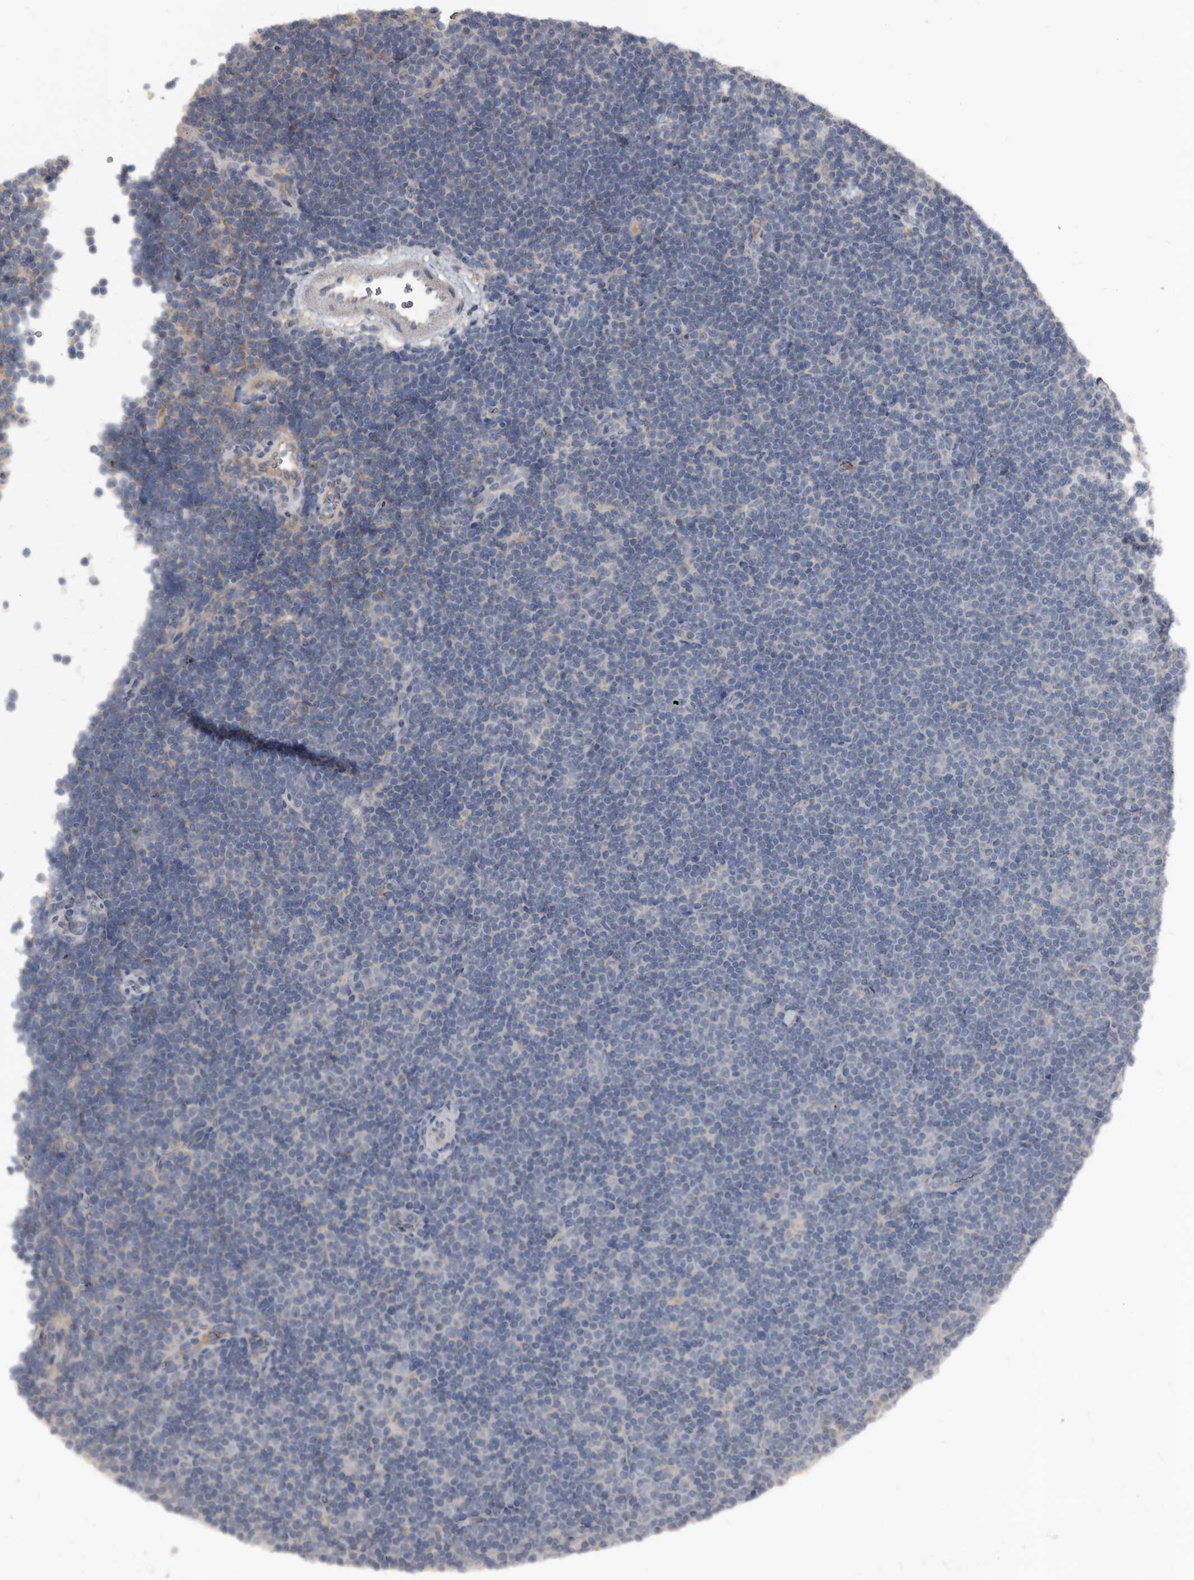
{"staining": {"intensity": "negative", "quantity": "none", "location": "none"}, "tissue": "lymphoma", "cell_type": "Tumor cells", "image_type": "cancer", "snomed": [{"axis": "morphology", "description": "Malignant lymphoma, non-Hodgkin's type, Low grade"}, {"axis": "topography", "description": "Lymph node"}], "caption": "An immunohistochemistry (IHC) micrograph of low-grade malignant lymphoma, non-Hodgkin's type is shown. There is no staining in tumor cells of low-grade malignant lymphoma, non-Hodgkin's type.", "gene": "GREB1", "patient": {"sex": "female", "age": 67}}